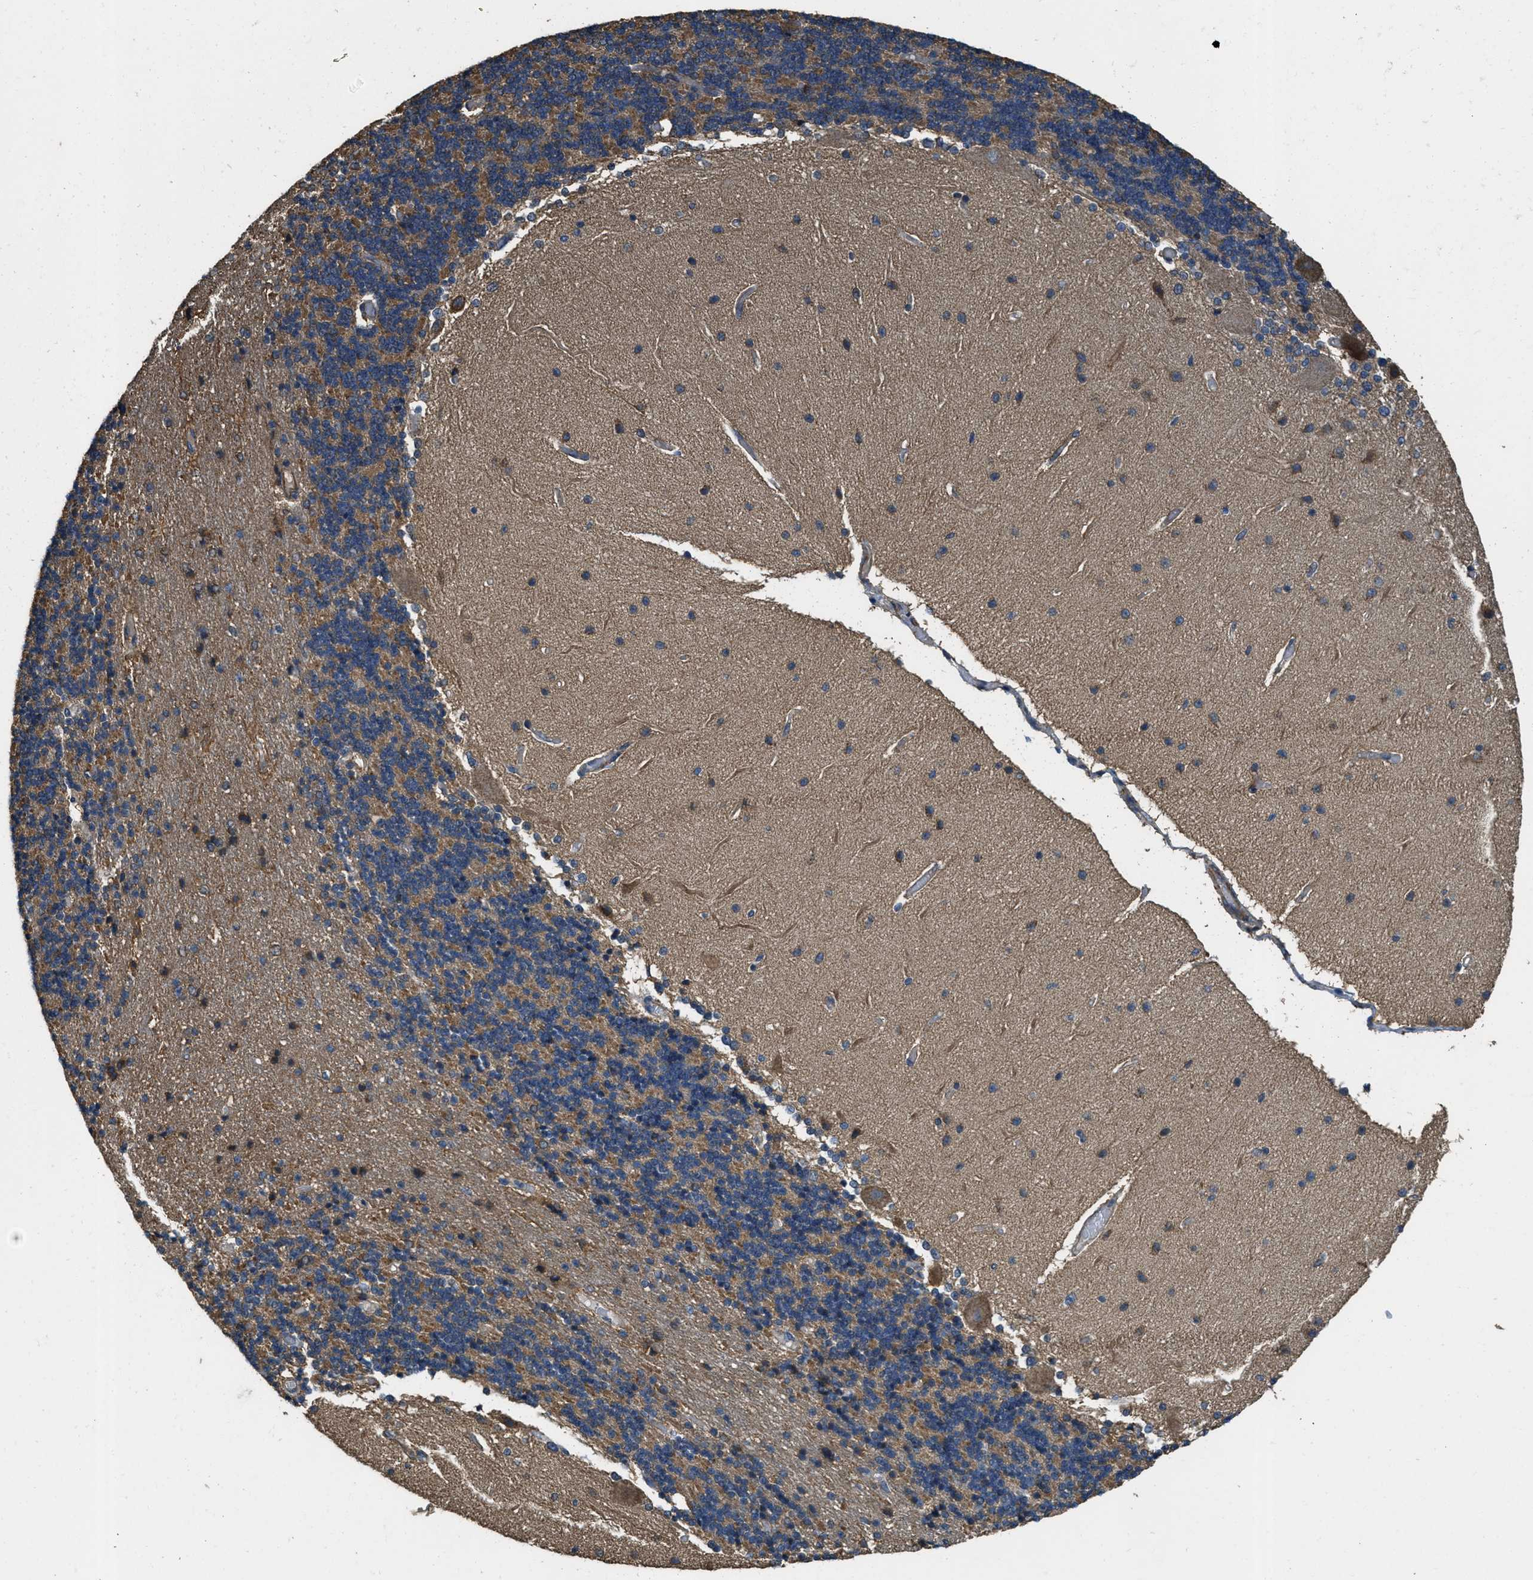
{"staining": {"intensity": "moderate", "quantity": ">75%", "location": "cytoplasmic/membranous"}, "tissue": "cerebellum", "cell_type": "Cells in granular layer", "image_type": "normal", "snomed": [{"axis": "morphology", "description": "Normal tissue, NOS"}, {"axis": "topography", "description": "Cerebellum"}], "caption": "Normal cerebellum was stained to show a protein in brown. There is medium levels of moderate cytoplasmic/membranous positivity in about >75% of cells in granular layer.", "gene": "THBS2", "patient": {"sex": "female", "age": 54}}